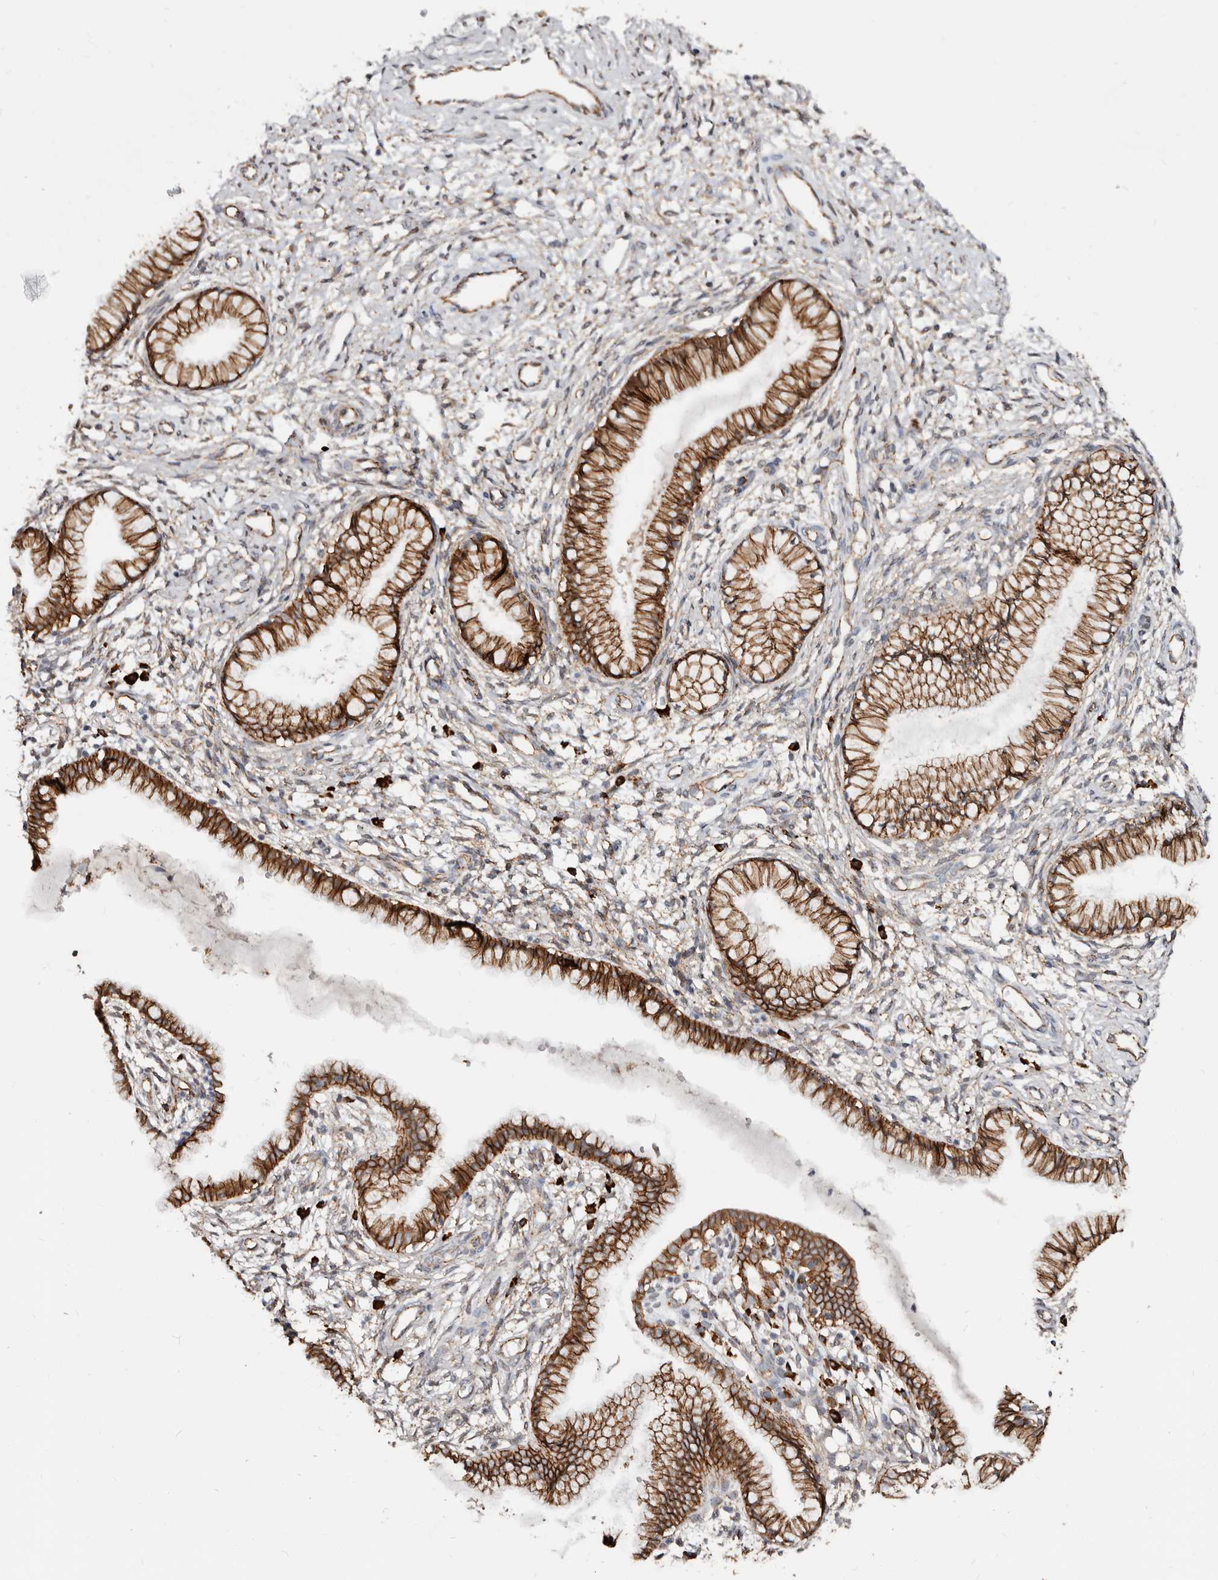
{"staining": {"intensity": "strong", "quantity": ">75%", "location": "cytoplasmic/membranous"}, "tissue": "cervix", "cell_type": "Glandular cells", "image_type": "normal", "snomed": [{"axis": "morphology", "description": "Normal tissue, NOS"}, {"axis": "topography", "description": "Cervix"}], "caption": "Glandular cells show strong cytoplasmic/membranous positivity in approximately >75% of cells in normal cervix.", "gene": "CTNNB1", "patient": {"sex": "female", "age": 36}}